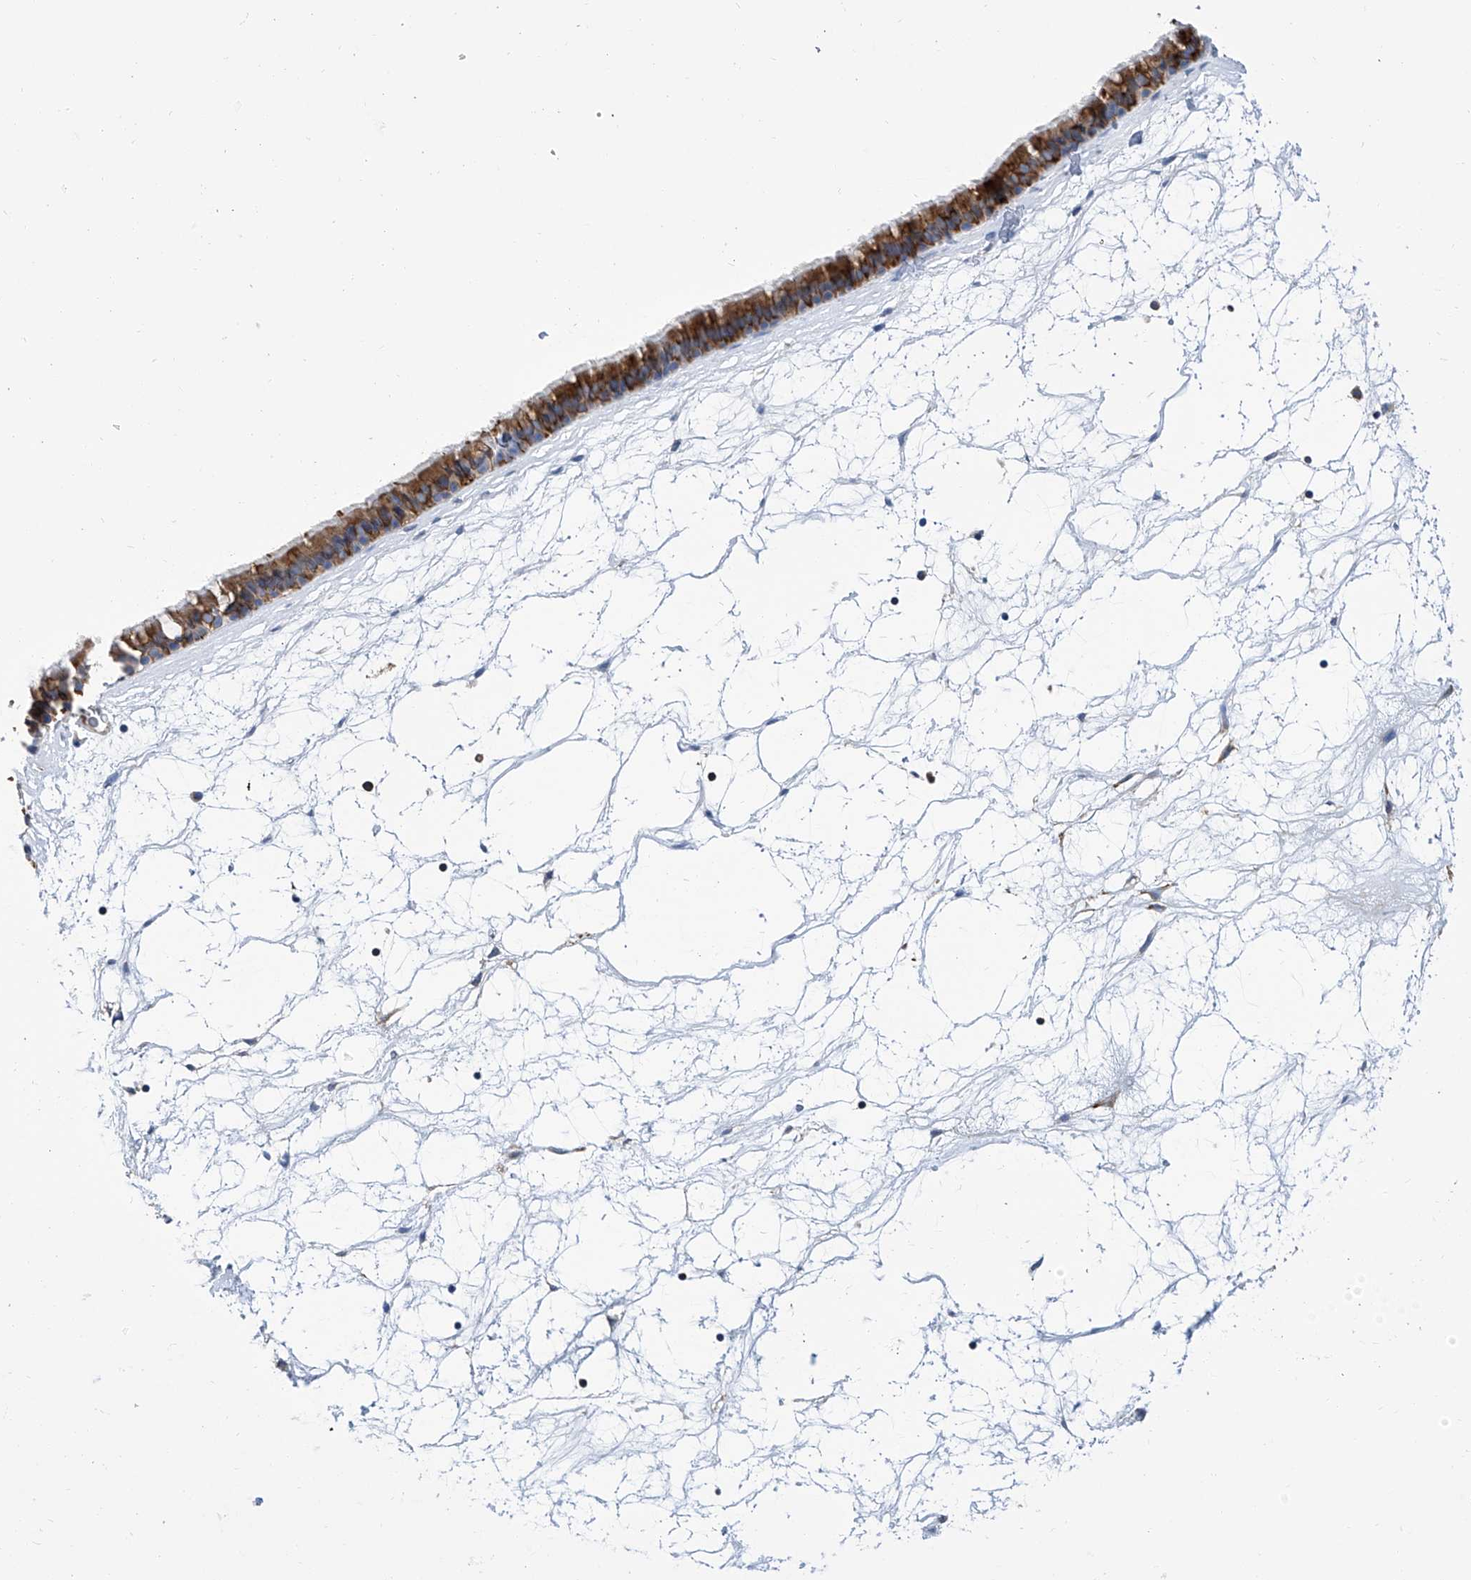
{"staining": {"intensity": "moderate", "quantity": ">75%", "location": "cytoplasmic/membranous"}, "tissue": "nasopharynx", "cell_type": "Respiratory epithelial cells", "image_type": "normal", "snomed": [{"axis": "morphology", "description": "Normal tissue, NOS"}, {"axis": "topography", "description": "Nasopharynx"}], "caption": "Moderate cytoplasmic/membranous staining is present in approximately >75% of respiratory epithelial cells in benign nasopharynx.", "gene": "GPT", "patient": {"sex": "male", "age": 64}}